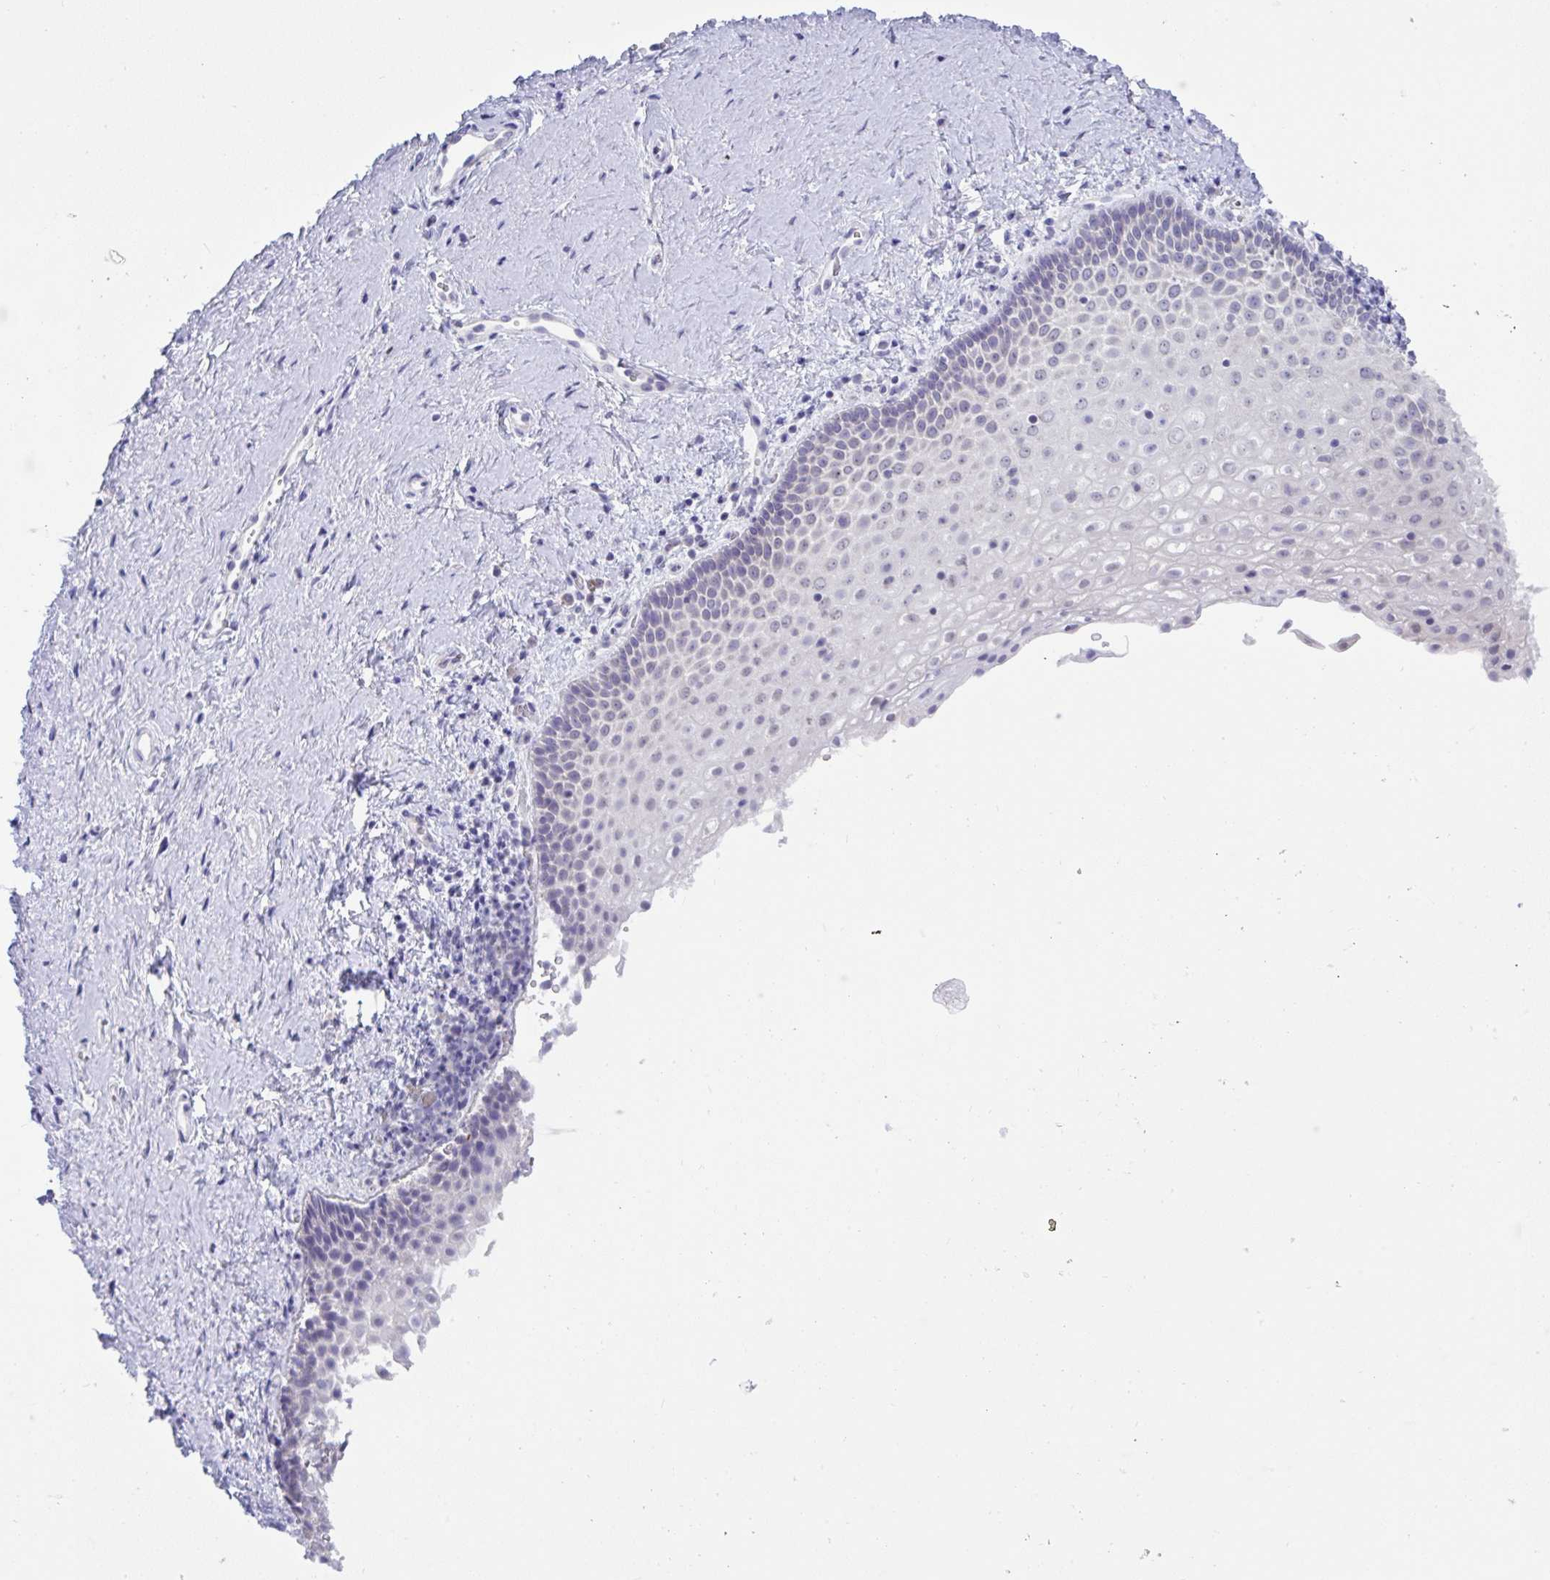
{"staining": {"intensity": "negative", "quantity": "none", "location": "none"}, "tissue": "vagina", "cell_type": "Squamous epithelial cells", "image_type": "normal", "snomed": [{"axis": "morphology", "description": "Normal tissue, NOS"}, {"axis": "topography", "description": "Vagina"}], "caption": "DAB (3,3'-diaminobenzidine) immunohistochemical staining of unremarkable vagina demonstrates no significant expression in squamous epithelial cells. (Brightfield microscopy of DAB immunohistochemistry at high magnification).", "gene": "TMEM41A", "patient": {"sex": "female", "age": 61}}